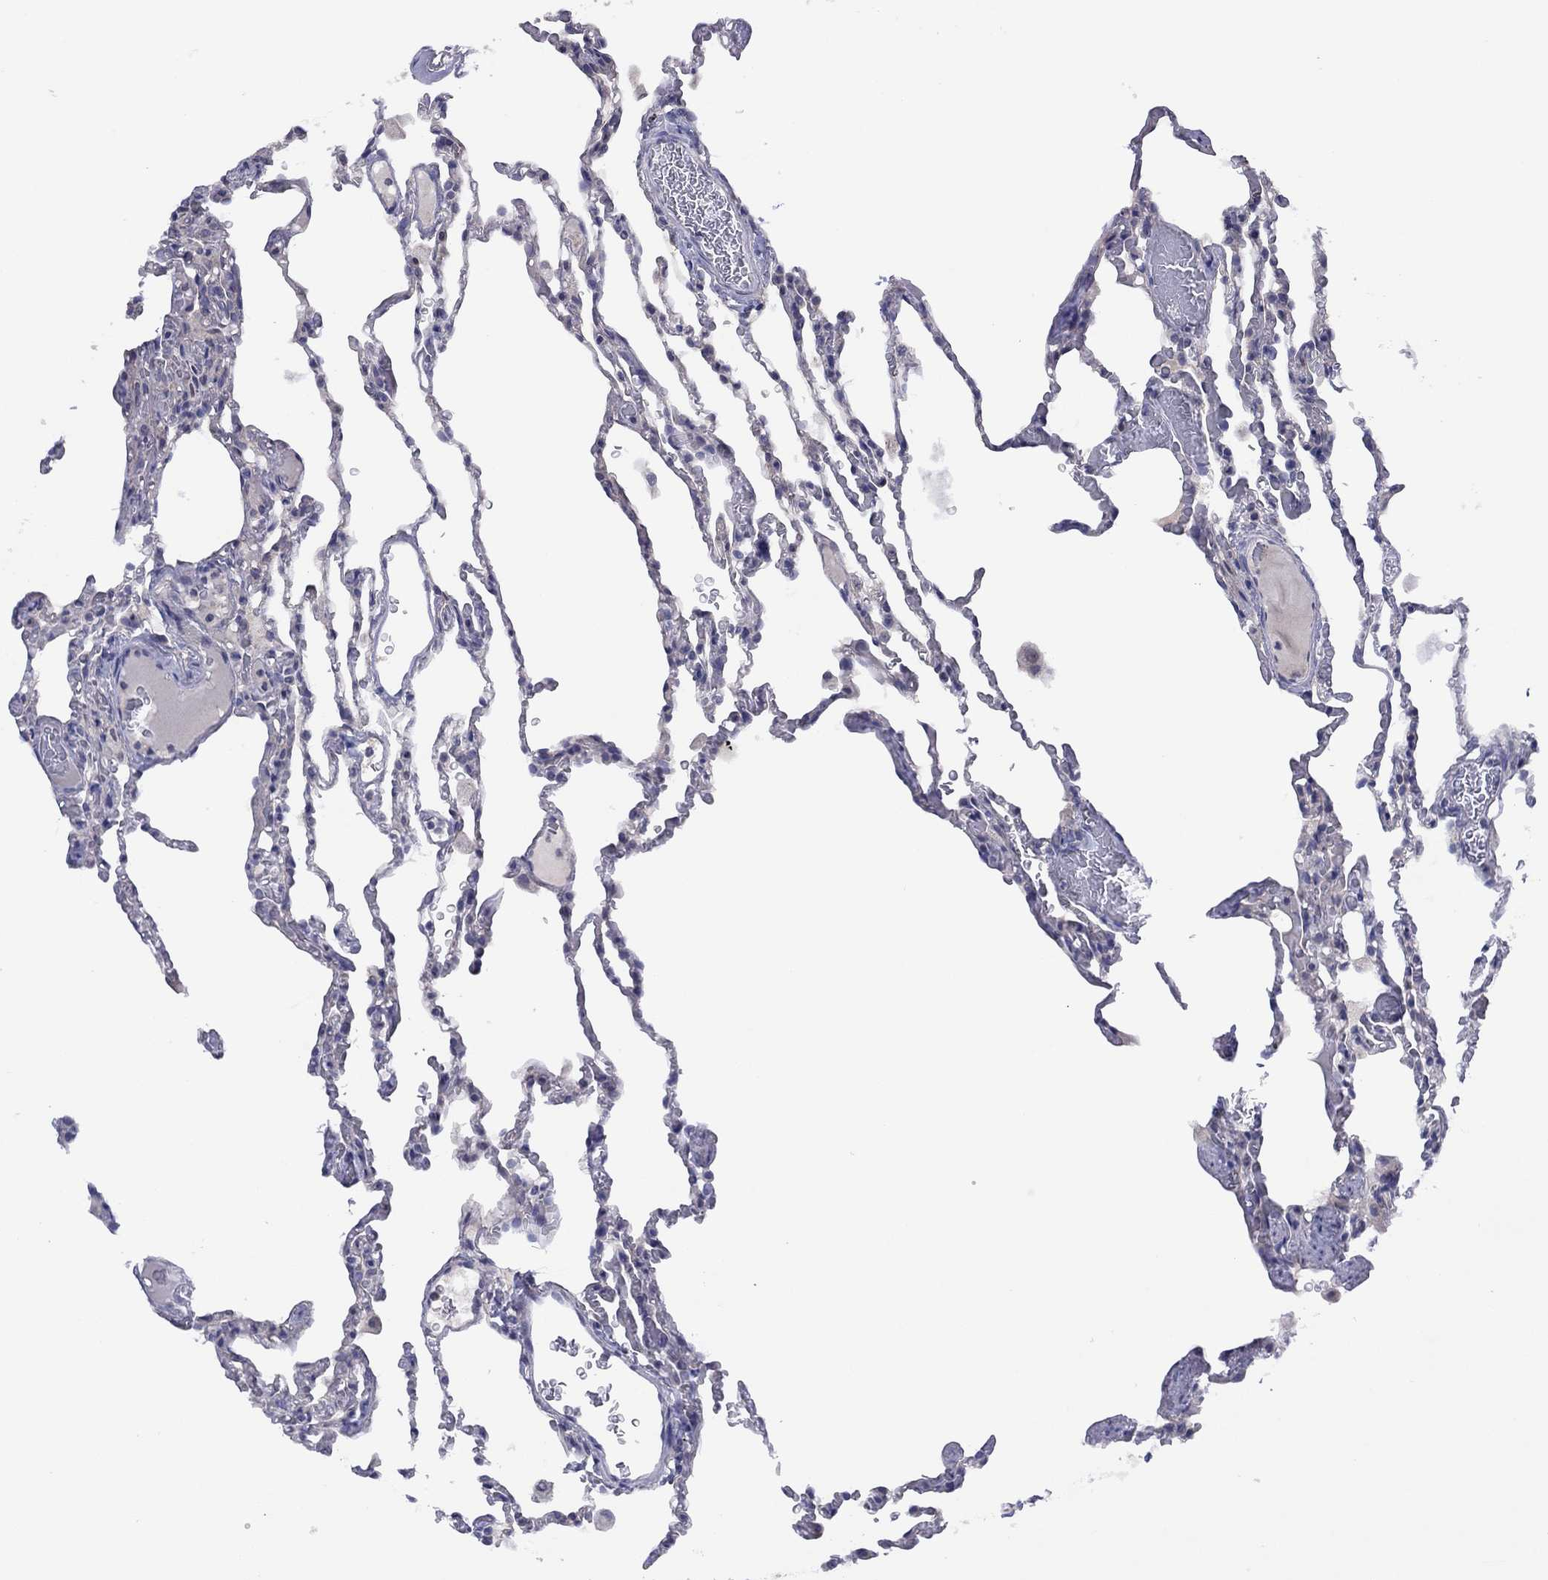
{"staining": {"intensity": "negative", "quantity": "none", "location": "none"}, "tissue": "lung", "cell_type": "Alveolar cells", "image_type": "normal", "snomed": [{"axis": "morphology", "description": "Normal tissue, NOS"}, {"axis": "topography", "description": "Lung"}], "caption": "There is no significant positivity in alveolar cells of lung. (DAB (3,3'-diaminobenzidine) immunohistochemistry with hematoxylin counter stain).", "gene": "CYP2B6", "patient": {"sex": "female", "age": 43}}